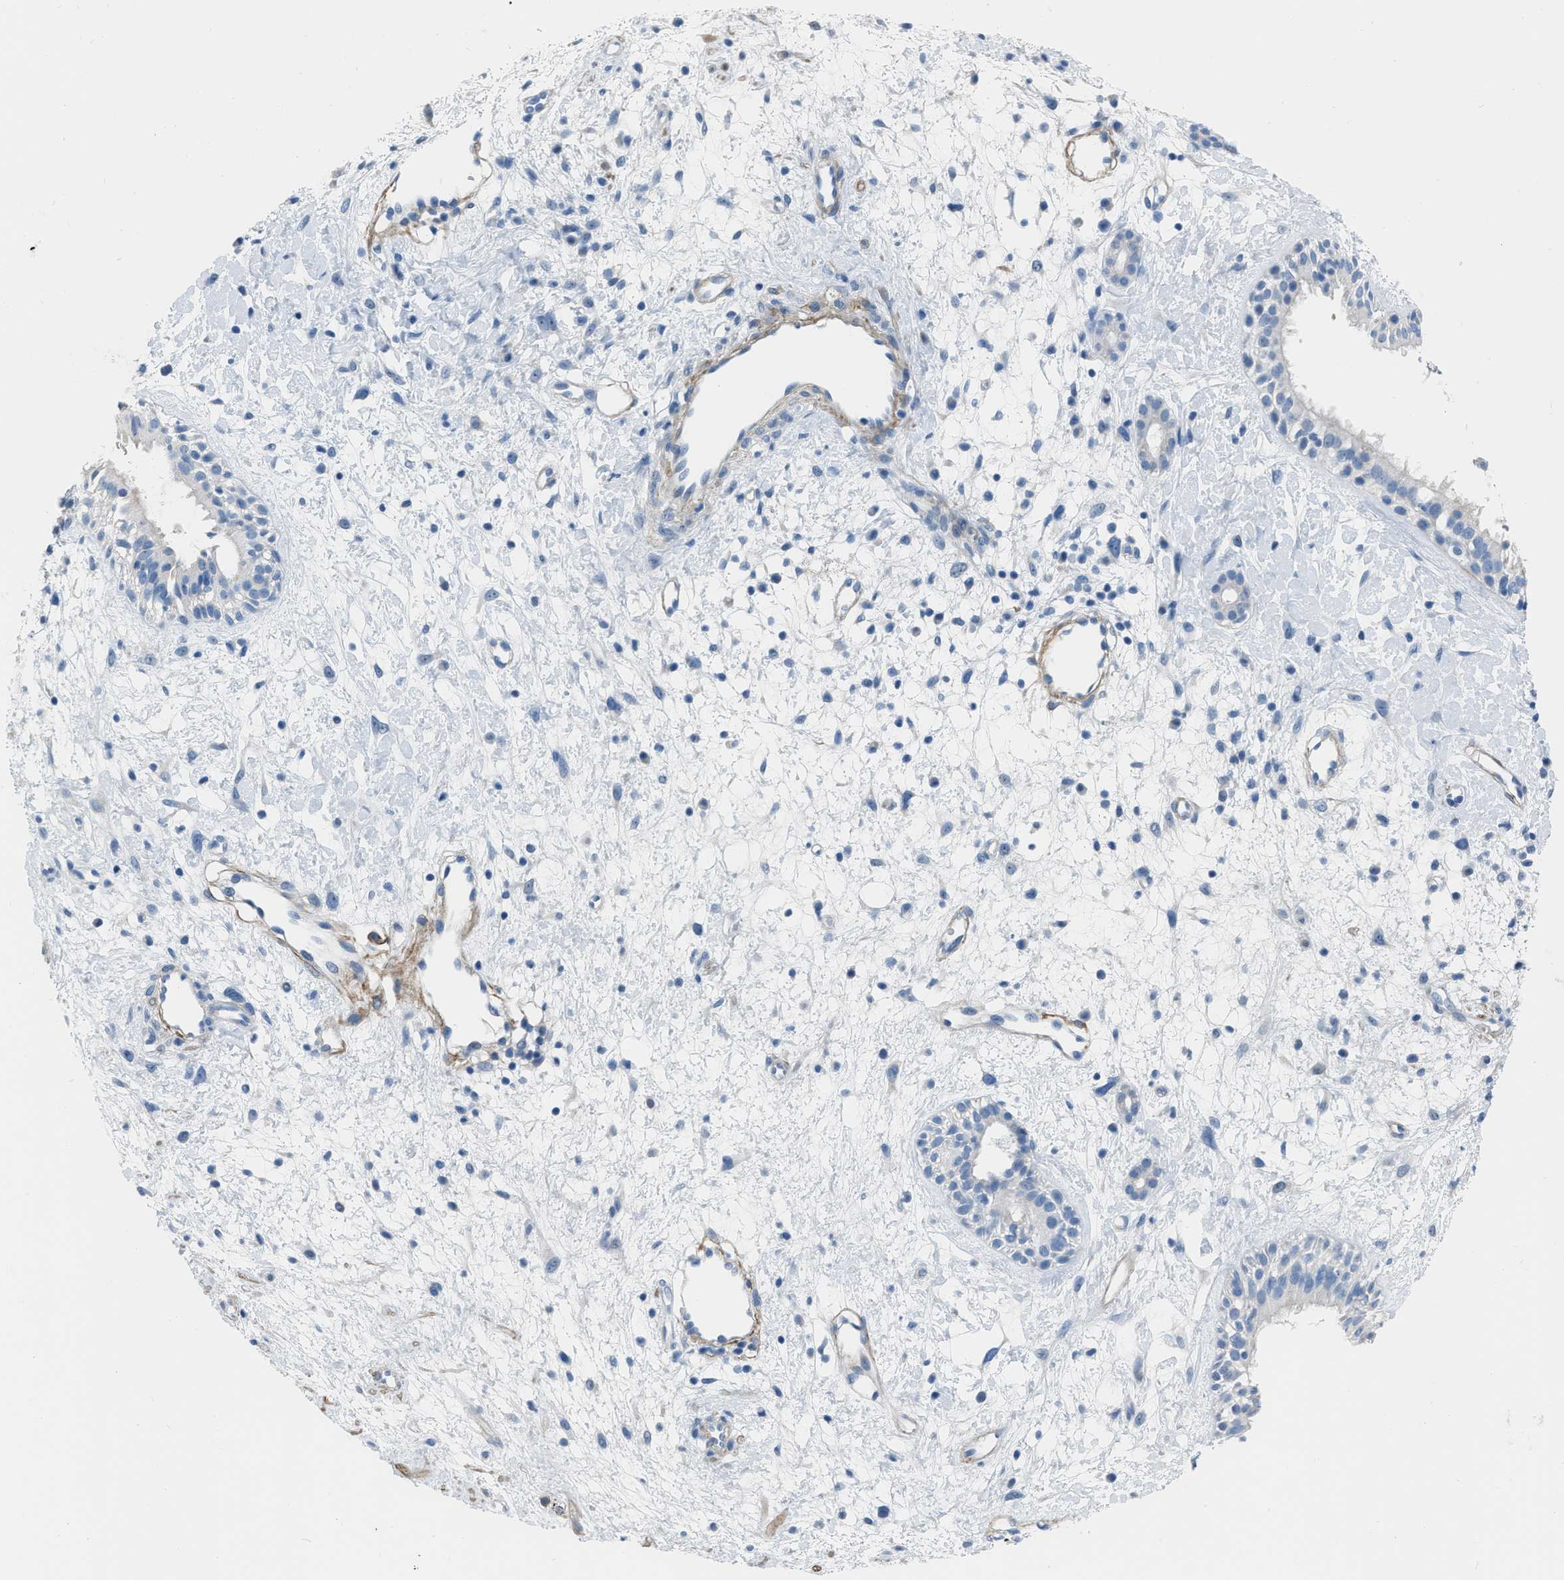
{"staining": {"intensity": "negative", "quantity": "none", "location": "none"}, "tissue": "nasopharynx", "cell_type": "Respiratory epithelial cells", "image_type": "normal", "snomed": [{"axis": "morphology", "description": "Normal tissue, NOS"}, {"axis": "topography", "description": "Nasopharynx"}], "caption": "High power microscopy image of an immunohistochemistry (IHC) micrograph of unremarkable nasopharynx, revealing no significant expression in respiratory epithelial cells. The staining is performed using DAB brown chromogen with nuclei counter-stained in using hematoxylin.", "gene": "SPATC1L", "patient": {"sex": "male", "age": 22}}